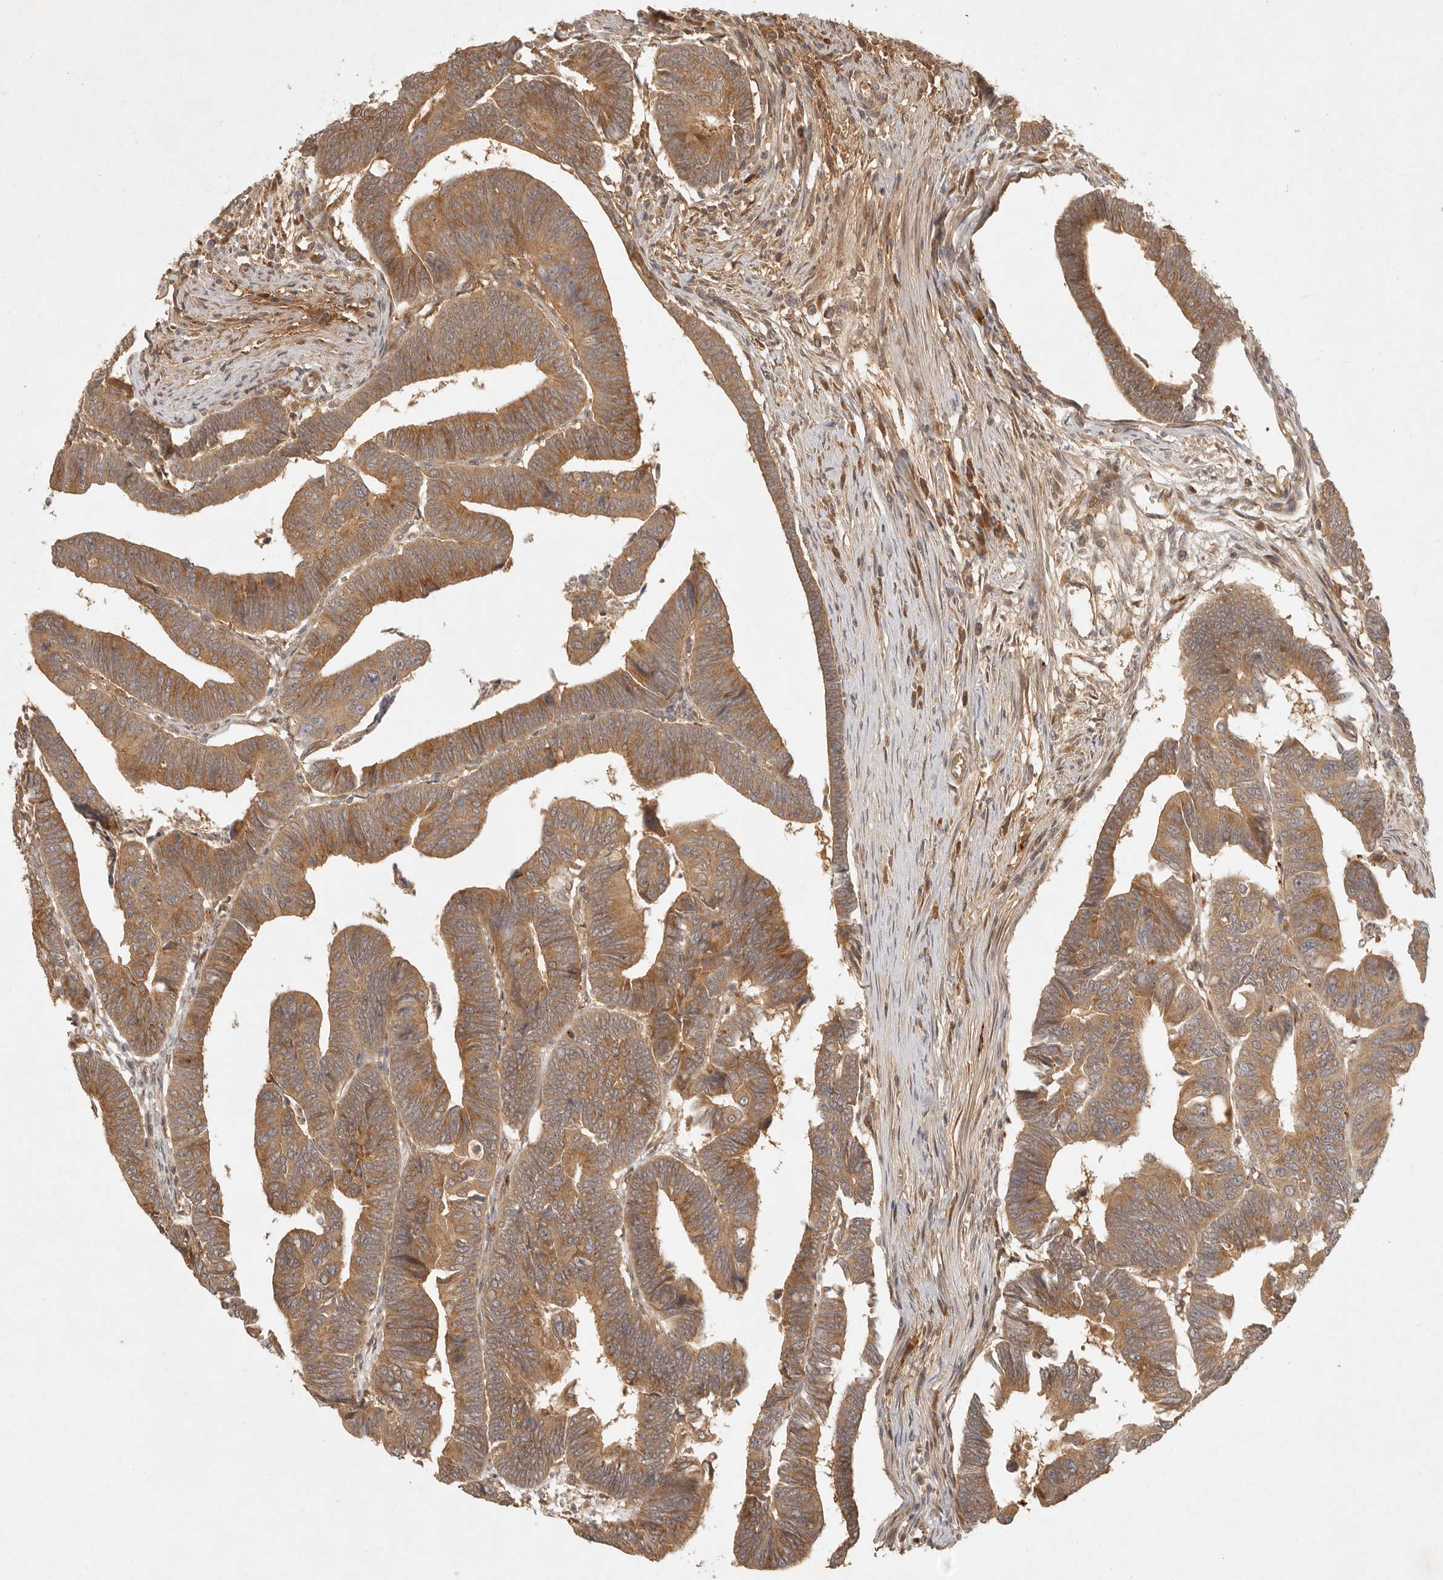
{"staining": {"intensity": "moderate", "quantity": ">75%", "location": "cytoplasmic/membranous"}, "tissue": "colorectal cancer", "cell_type": "Tumor cells", "image_type": "cancer", "snomed": [{"axis": "morphology", "description": "Adenocarcinoma, NOS"}, {"axis": "topography", "description": "Rectum"}], "caption": "Moderate cytoplasmic/membranous staining for a protein is appreciated in about >75% of tumor cells of colorectal adenocarcinoma using IHC.", "gene": "ANKRD61", "patient": {"sex": "female", "age": 65}}